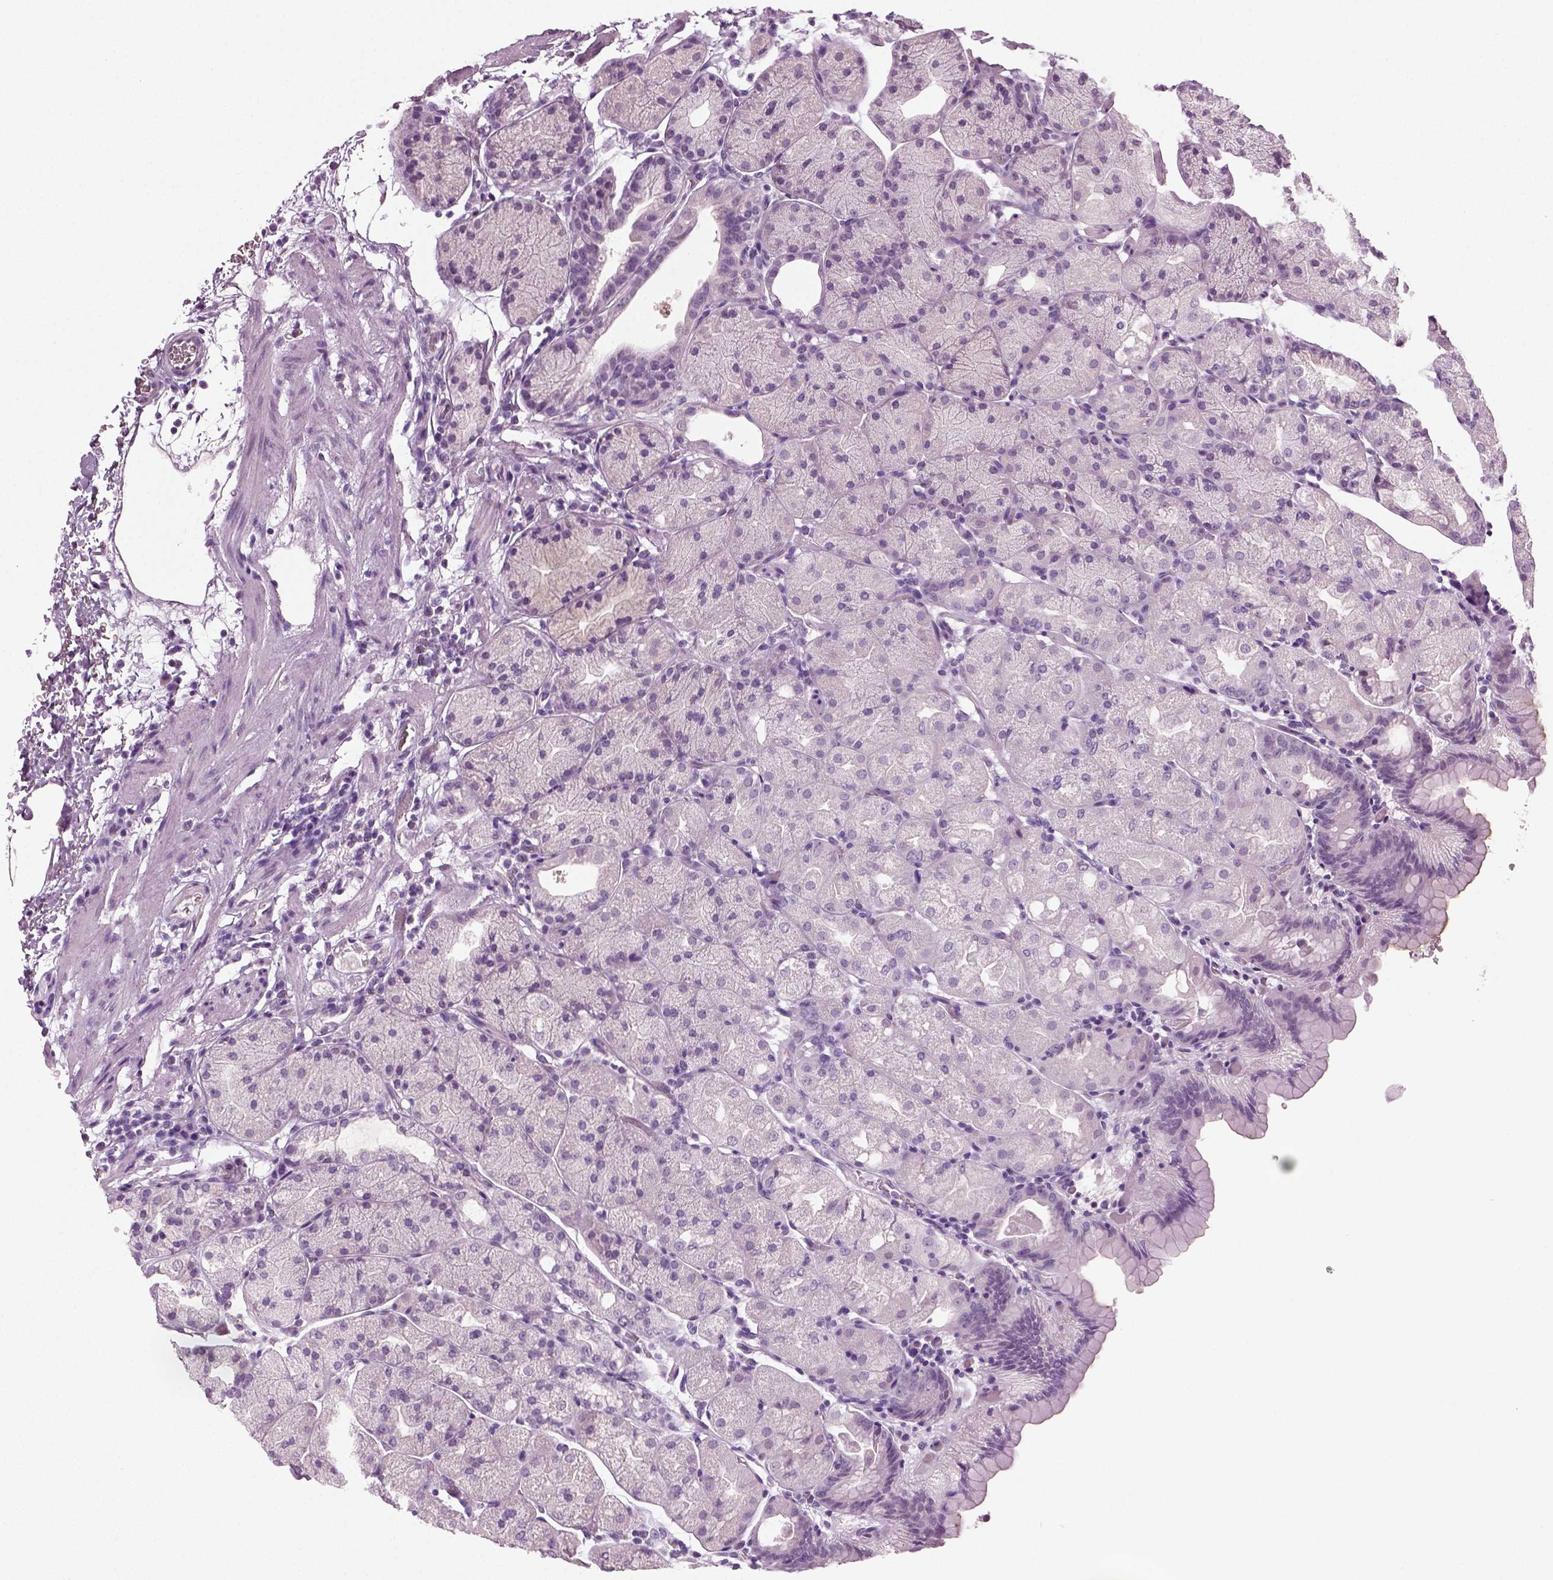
{"staining": {"intensity": "negative", "quantity": "none", "location": "none"}, "tissue": "stomach", "cell_type": "Glandular cells", "image_type": "normal", "snomed": [{"axis": "morphology", "description": "Normal tissue, NOS"}, {"axis": "topography", "description": "Stomach, upper"}, {"axis": "topography", "description": "Stomach"}, {"axis": "topography", "description": "Stomach, lower"}], "caption": "Immunohistochemistry micrograph of normal stomach: stomach stained with DAB shows no significant protein positivity in glandular cells.", "gene": "SPATA31E1", "patient": {"sex": "male", "age": 62}}